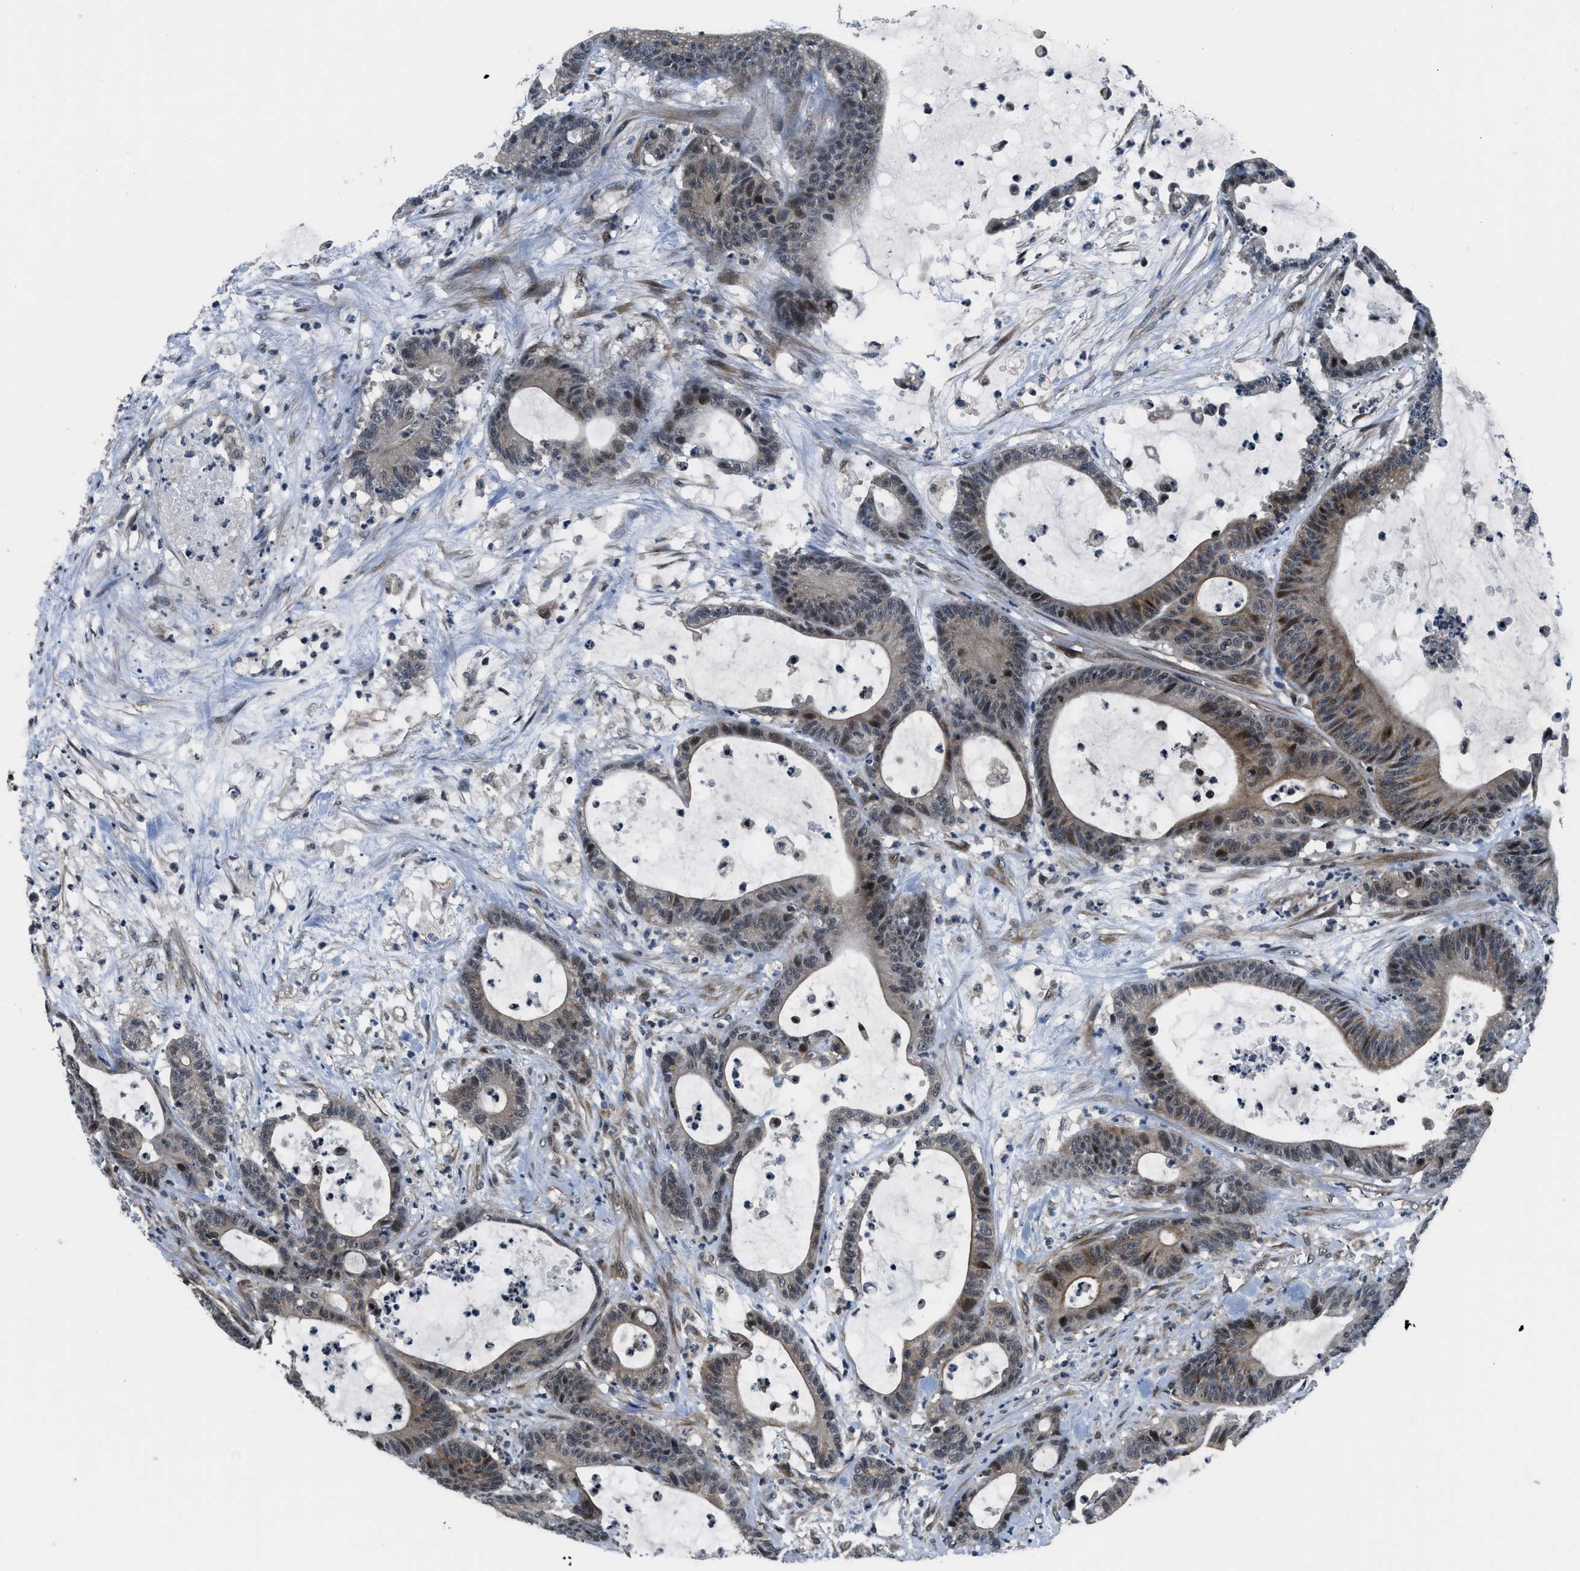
{"staining": {"intensity": "moderate", "quantity": ">75%", "location": "cytoplasmic/membranous,nuclear"}, "tissue": "colorectal cancer", "cell_type": "Tumor cells", "image_type": "cancer", "snomed": [{"axis": "morphology", "description": "Adenocarcinoma, NOS"}, {"axis": "topography", "description": "Colon"}], "caption": "Immunohistochemistry (IHC) of human colorectal cancer reveals medium levels of moderate cytoplasmic/membranous and nuclear positivity in approximately >75% of tumor cells. (DAB = brown stain, brightfield microscopy at high magnification).", "gene": "SETD5", "patient": {"sex": "female", "age": 84}}